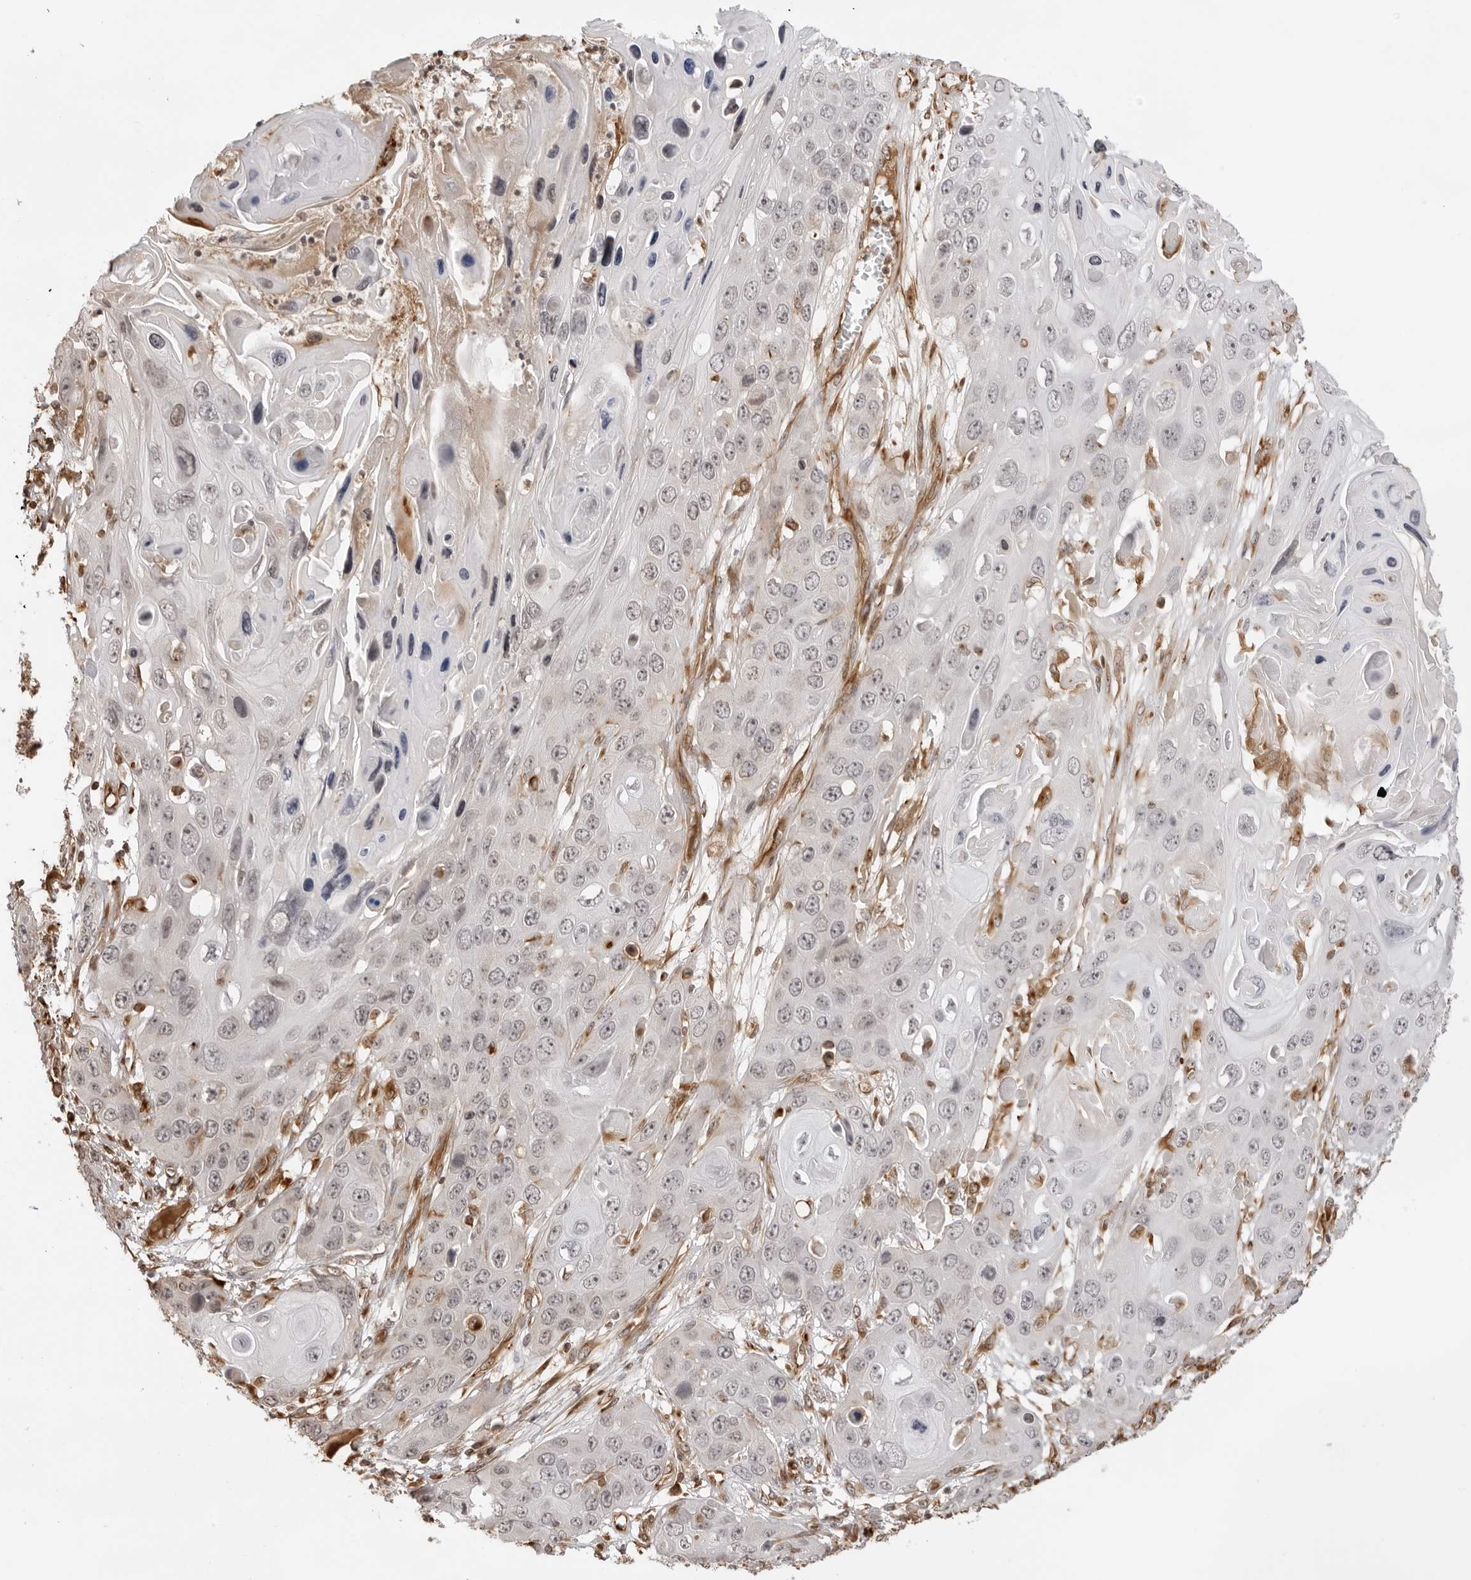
{"staining": {"intensity": "negative", "quantity": "none", "location": "none"}, "tissue": "skin cancer", "cell_type": "Tumor cells", "image_type": "cancer", "snomed": [{"axis": "morphology", "description": "Squamous cell carcinoma, NOS"}, {"axis": "topography", "description": "Skin"}], "caption": "High power microscopy micrograph of an immunohistochemistry (IHC) histopathology image of skin cancer (squamous cell carcinoma), revealing no significant staining in tumor cells. (DAB (3,3'-diaminobenzidine) immunohistochemistry (IHC) visualized using brightfield microscopy, high magnification).", "gene": "DYNLT5", "patient": {"sex": "male", "age": 55}}